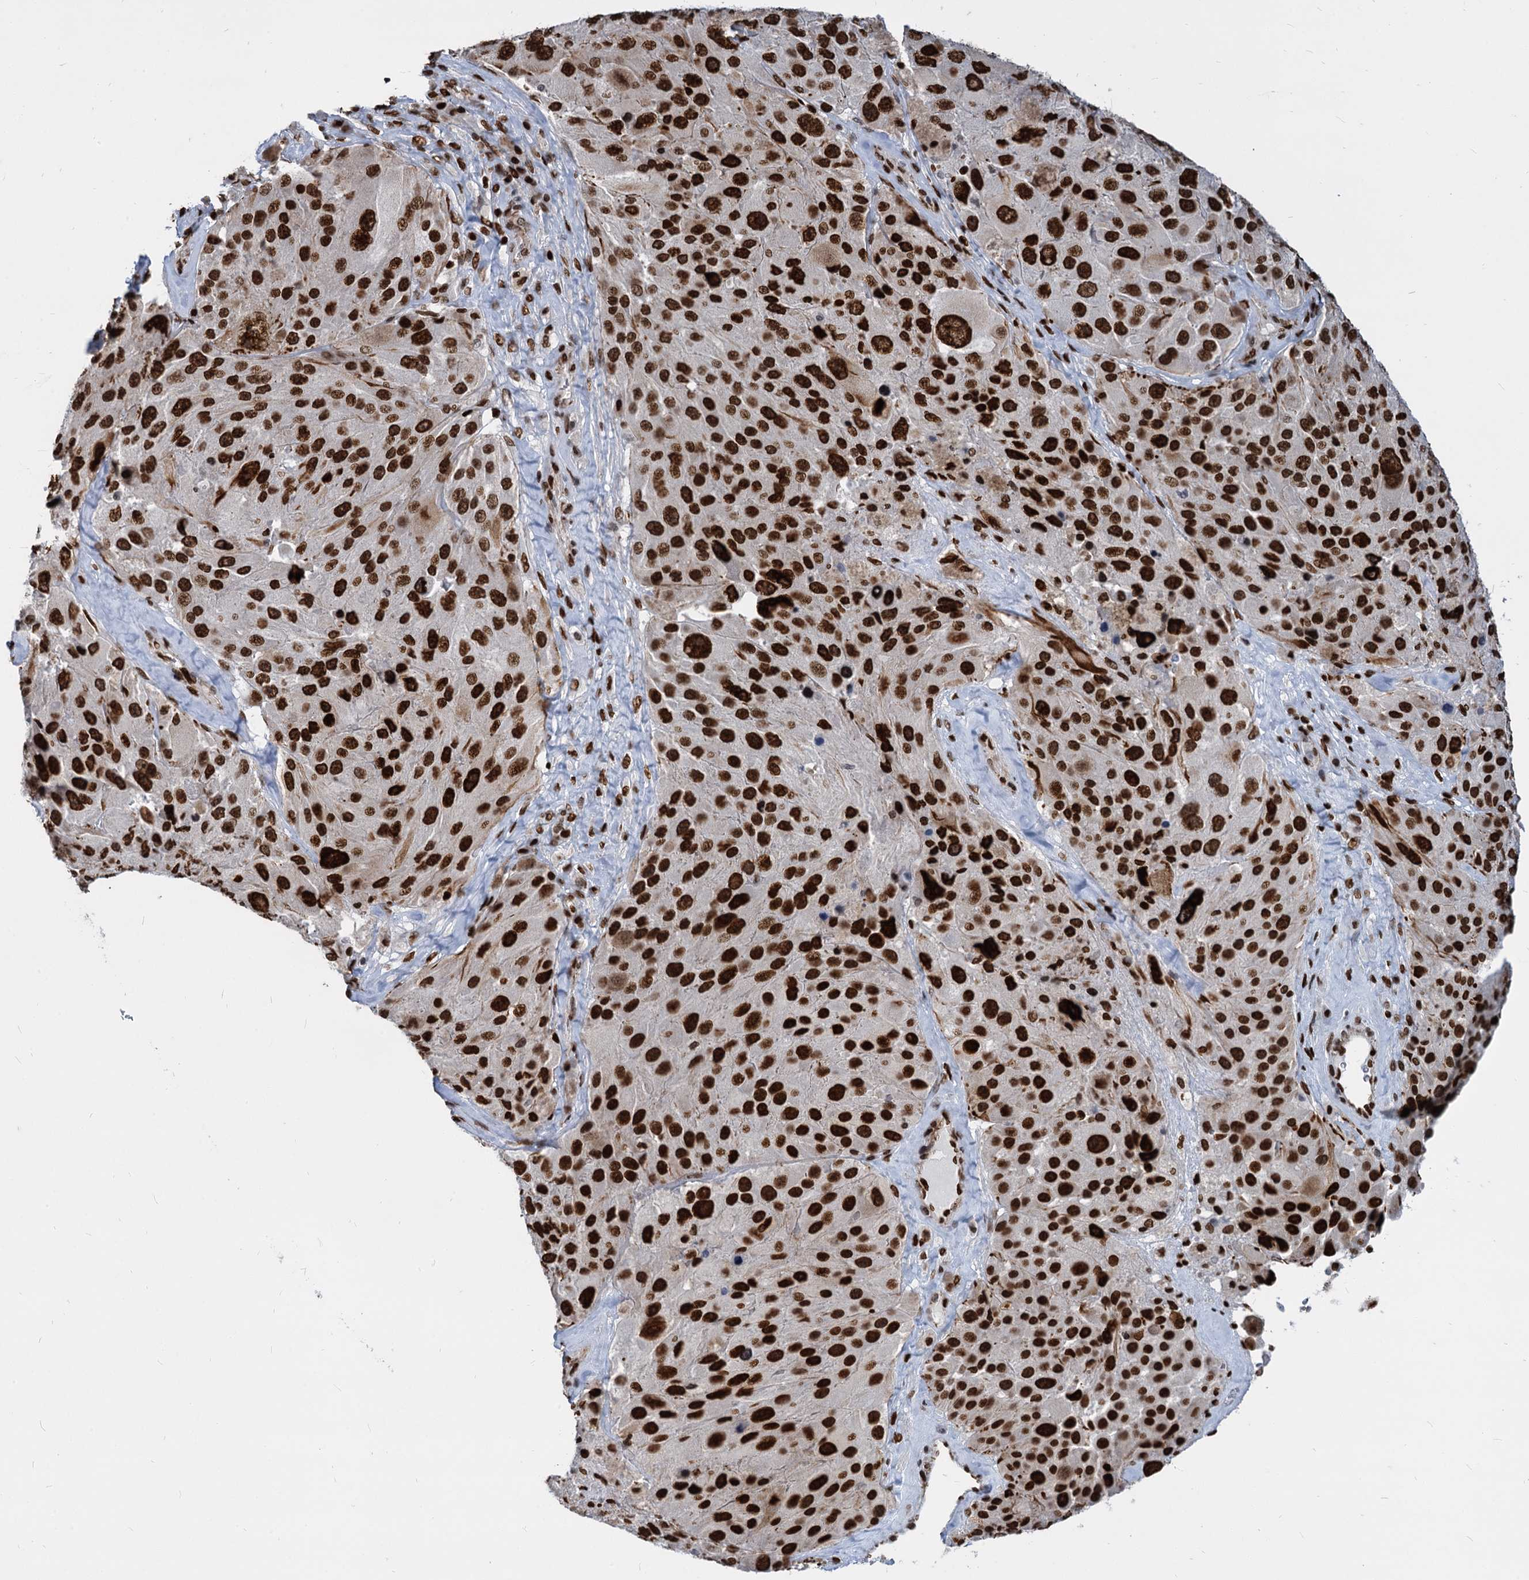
{"staining": {"intensity": "strong", "quantity": ">75%", "location": "nuclear"}, "tissue": "melanoma", "cell_type": "Tumor cells", "image_type": "cancer", "snomed": [{"axis": "morphology", "description": "Malignant melanoma, Metastatic site"}, {"axis": "topography", "description": "Lymph node"}], "caption": "Immunohistochemistry (DAB) staining of human malignant melanoma (metastatic site) displays strong nuclear protein positivity in approximately >75% of tumor cells.", "gene": "MECP2", "patient": {"sex": "male", "age": 62}}